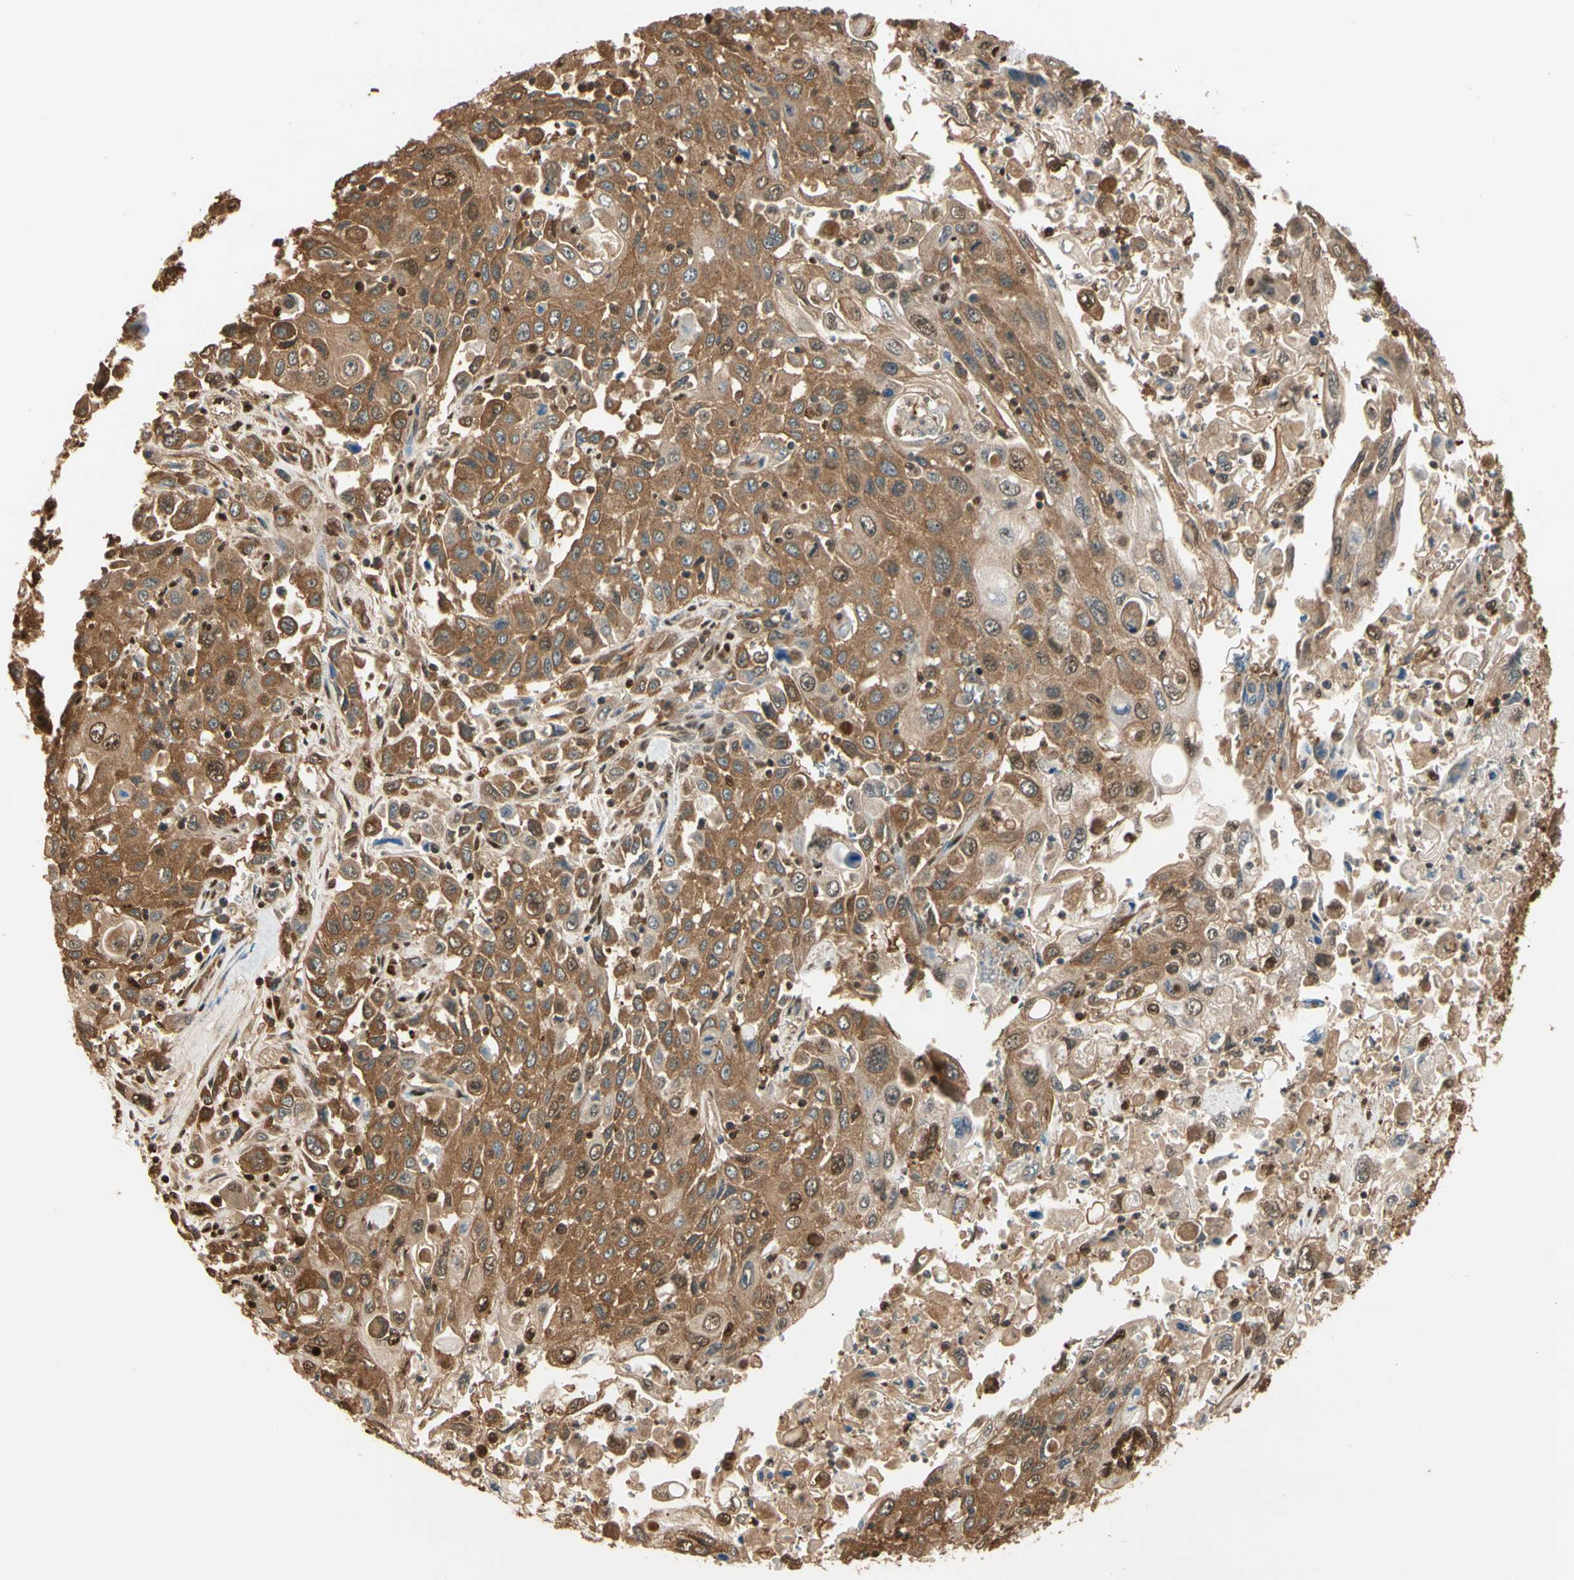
{"staining": {"intensity": "moderate", "quantity": ">75%", "location": "cytoplasmic/membranous"}, "tissue": "pancreatic cancer", "cell_type": "Tumor cells", "image_type": "cancer", "snomed": [{"axis": "morphology", "description": "Adenocarcinoma, NOS"}, {"axis": "topography", "description": "Pancreas"}], "caption": "The histopathology image exhibits immunohistochemical staining of pancreatic adenocarcinoma. There is moderate cytoplasmic/membranous staining is appreciated in approximately >75% of tumor cells.", "gene": "PNCK", "patient": {"sex": "male", "age": 70}}